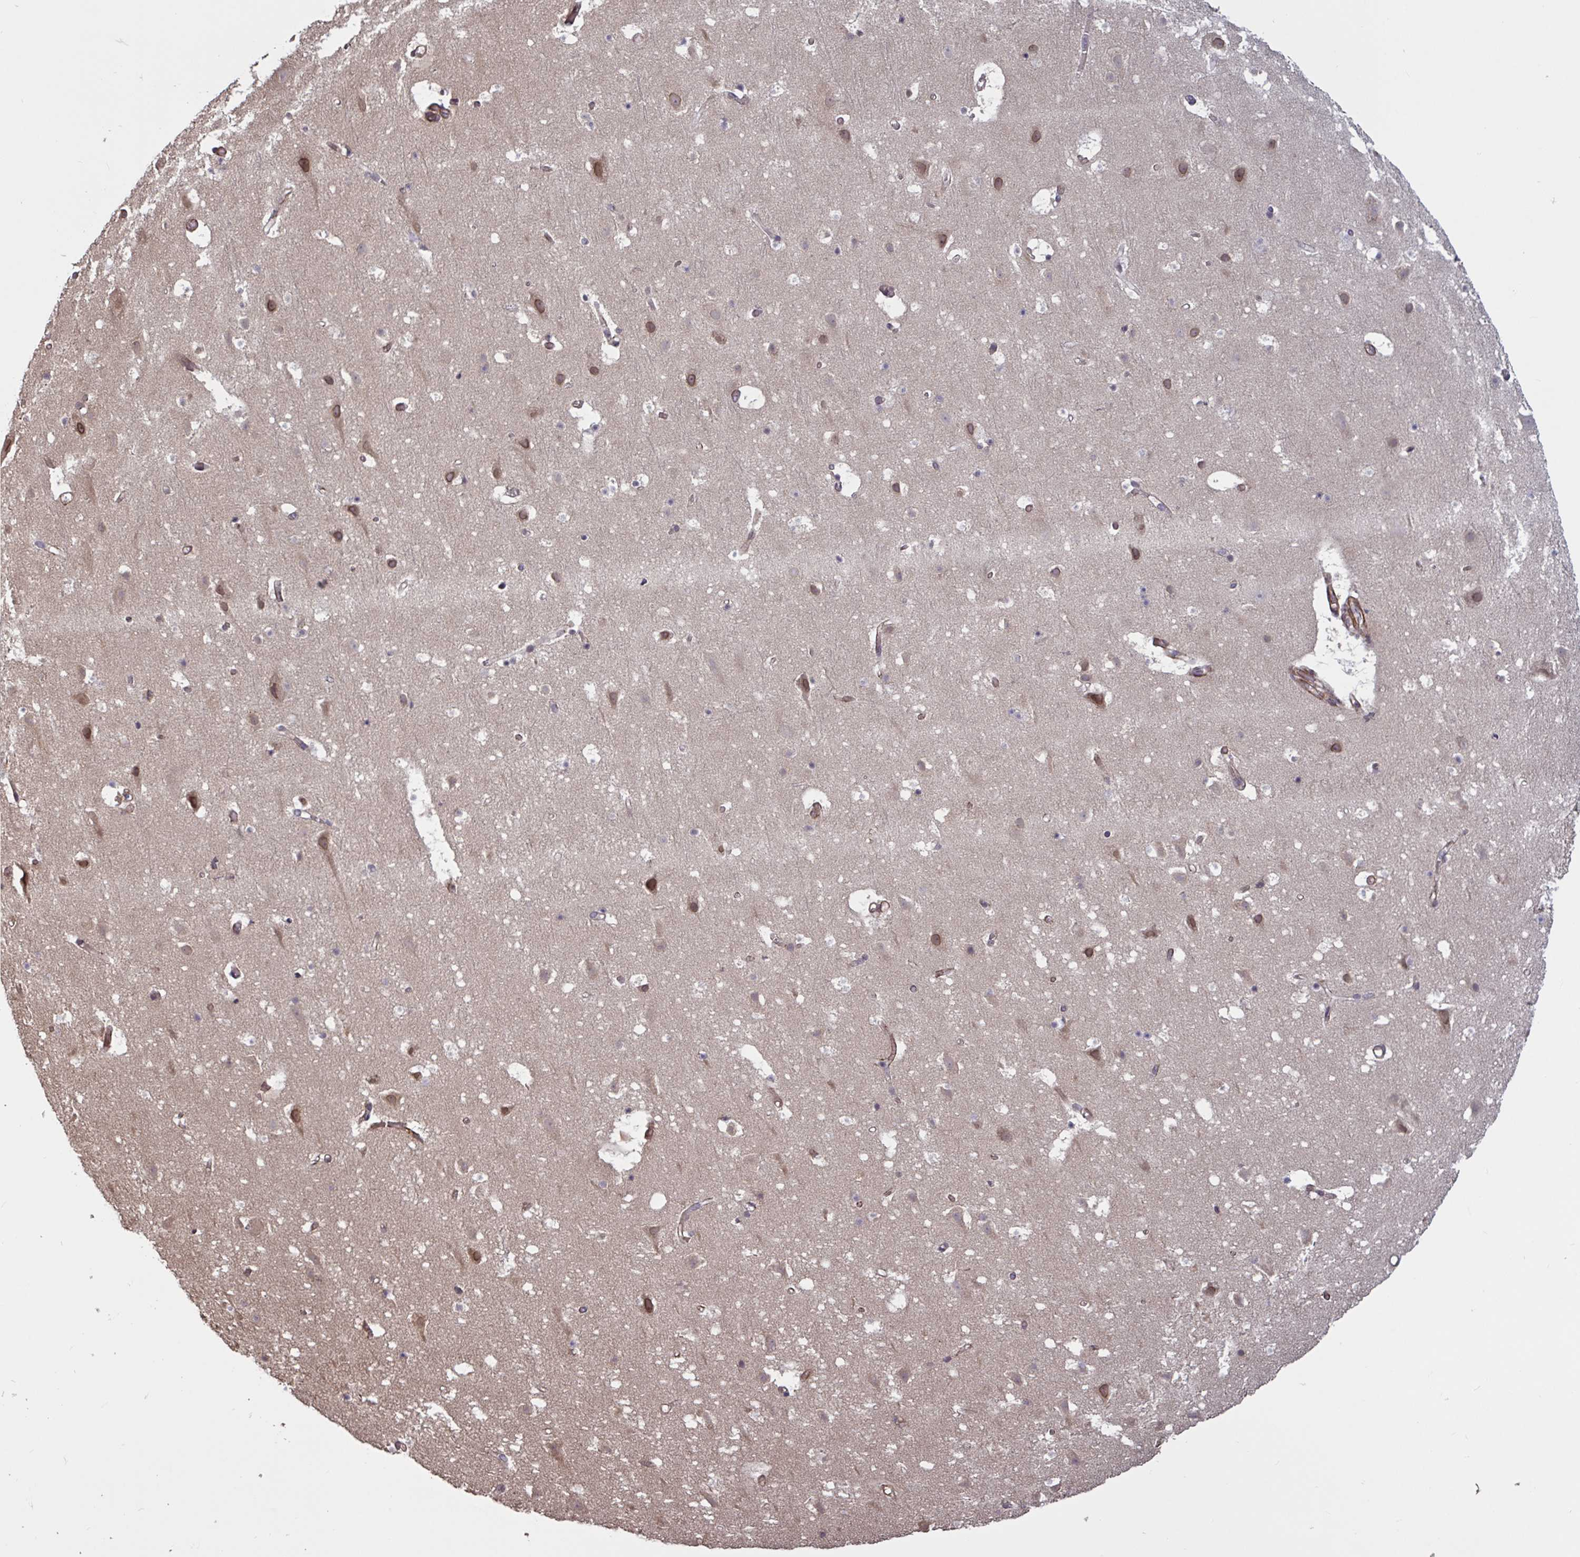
{"staining": {"intensity": "moderate", "quantity": "<25%", "location": "nuclear"}, "tissue": "cerebral cortex", "cell_type": "Endothelial cells", "image_type": "normal", "snomed": [{"axis": "morphology", "description": "Normal tissue, NOS"}, {"axis": "topography", "description": "Cerebral cortex"}], "caption": "Protein staining of benign cerebral cortex reveals moderate nuclear positivity in about <25% of endothelial cells.", "gene": "IPO5", "patient": {"sex": "female", "age": 42}}